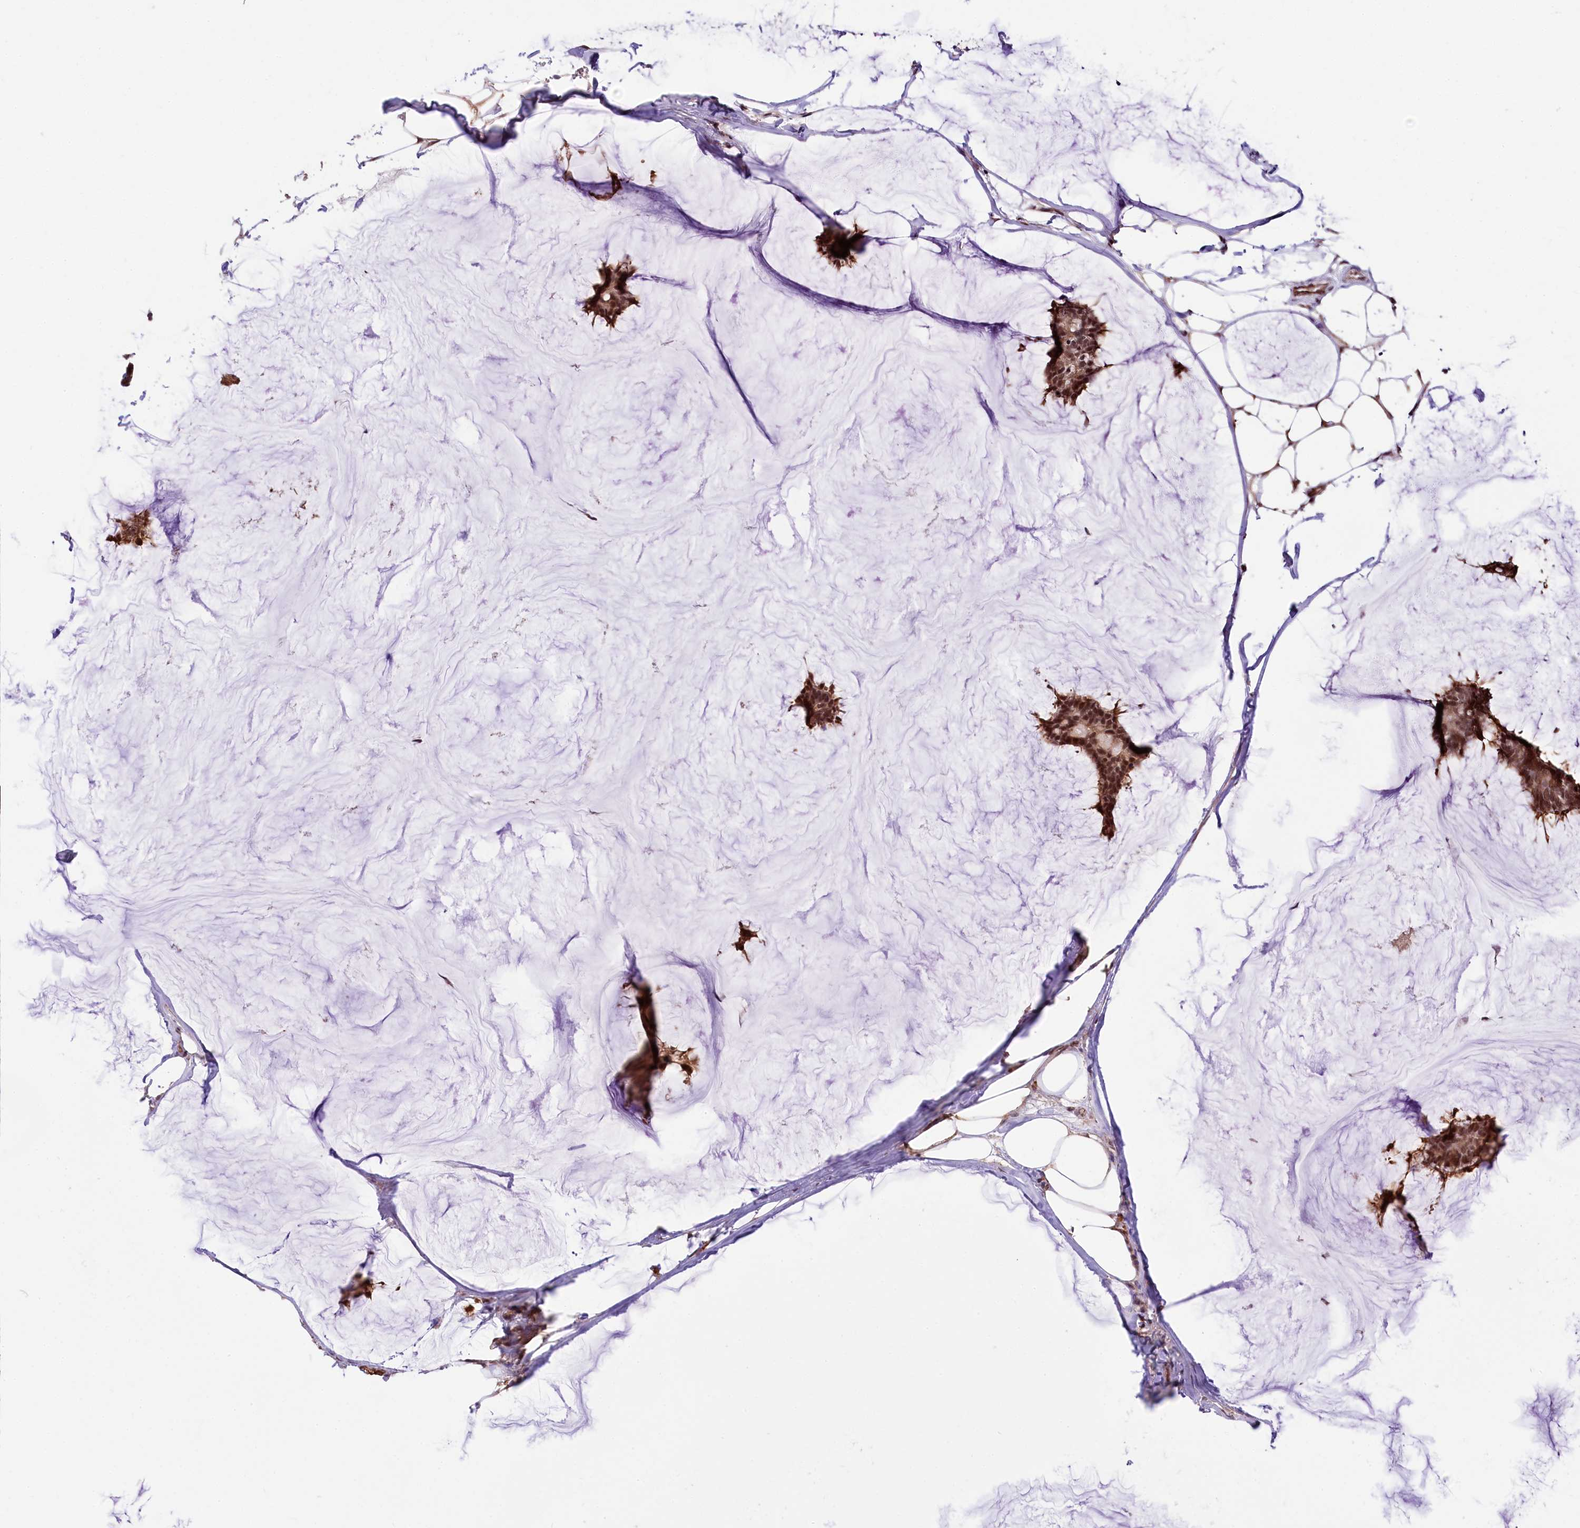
{"staining": {"intensity": "moderate", "quantity": ">75%", "location": "cytoplasmic/membranous,nuclear"}, "tissue": "breast cancer", "cell_type": "Tumor cells", "image_type": "cancer", "snomed": [{"axis": "morphology", "description": "Duct carcinoma"}, {"axis": "topography", "description": "Breast"}], "caption": "Immunohistochemistry (IHC) photomicrograph of human breast cancer (intraductal carcinoma) stained for a protein (brown), which shows medium levels of moderate cytoplasmic/membranous and nuclear expression in approximately >75% of tumor cells.", "gene": "MRPL54", "patient": {"sex": "female", "age": 93}}